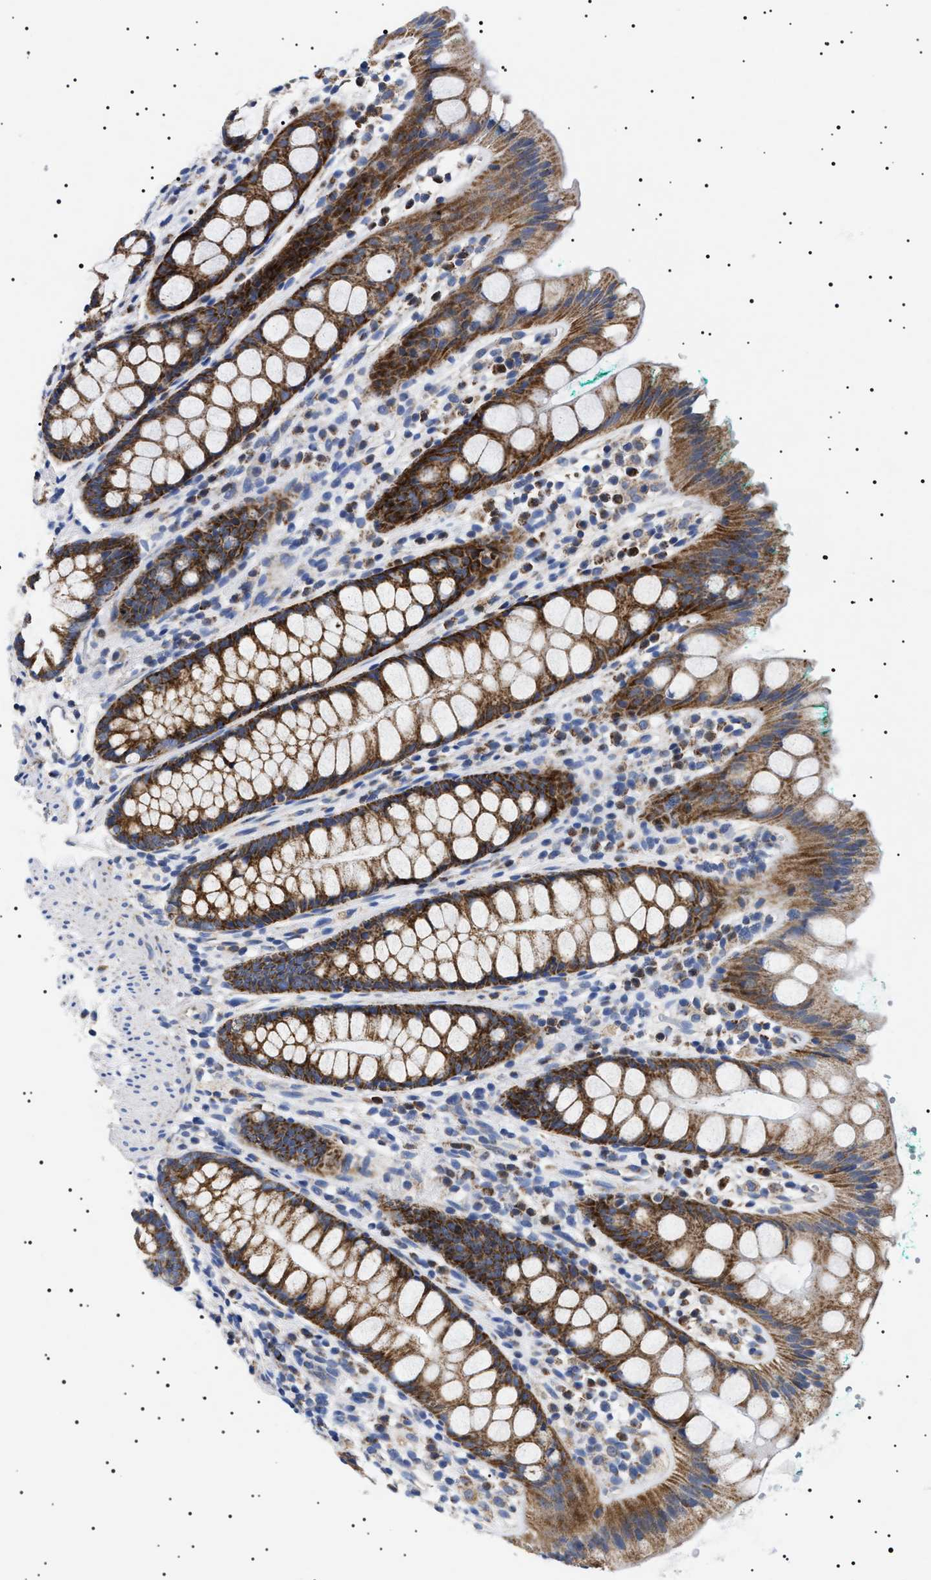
{"staining": {"intensity": "strong", "quantity": ">75%", "location": "cytoplasmic/membranous"}, "tissue": "rectum", "cell_type": "Glandular cells", "image_type": "normal", "snomed": [{"axis": "morphology", "description": "Normal tissue, NOS"}, {"axis": "topography", "description": "Rectum"}], "caption": "High-power microscopy captured an immunohistochemistry (IHC) micrograph of normal rectum, revealing strong cytoplasmic/membranous staining in approximately >75% of glandular cells.", "gene": "CHRDL2", "patient": {"sex": "female", "age": 65}}